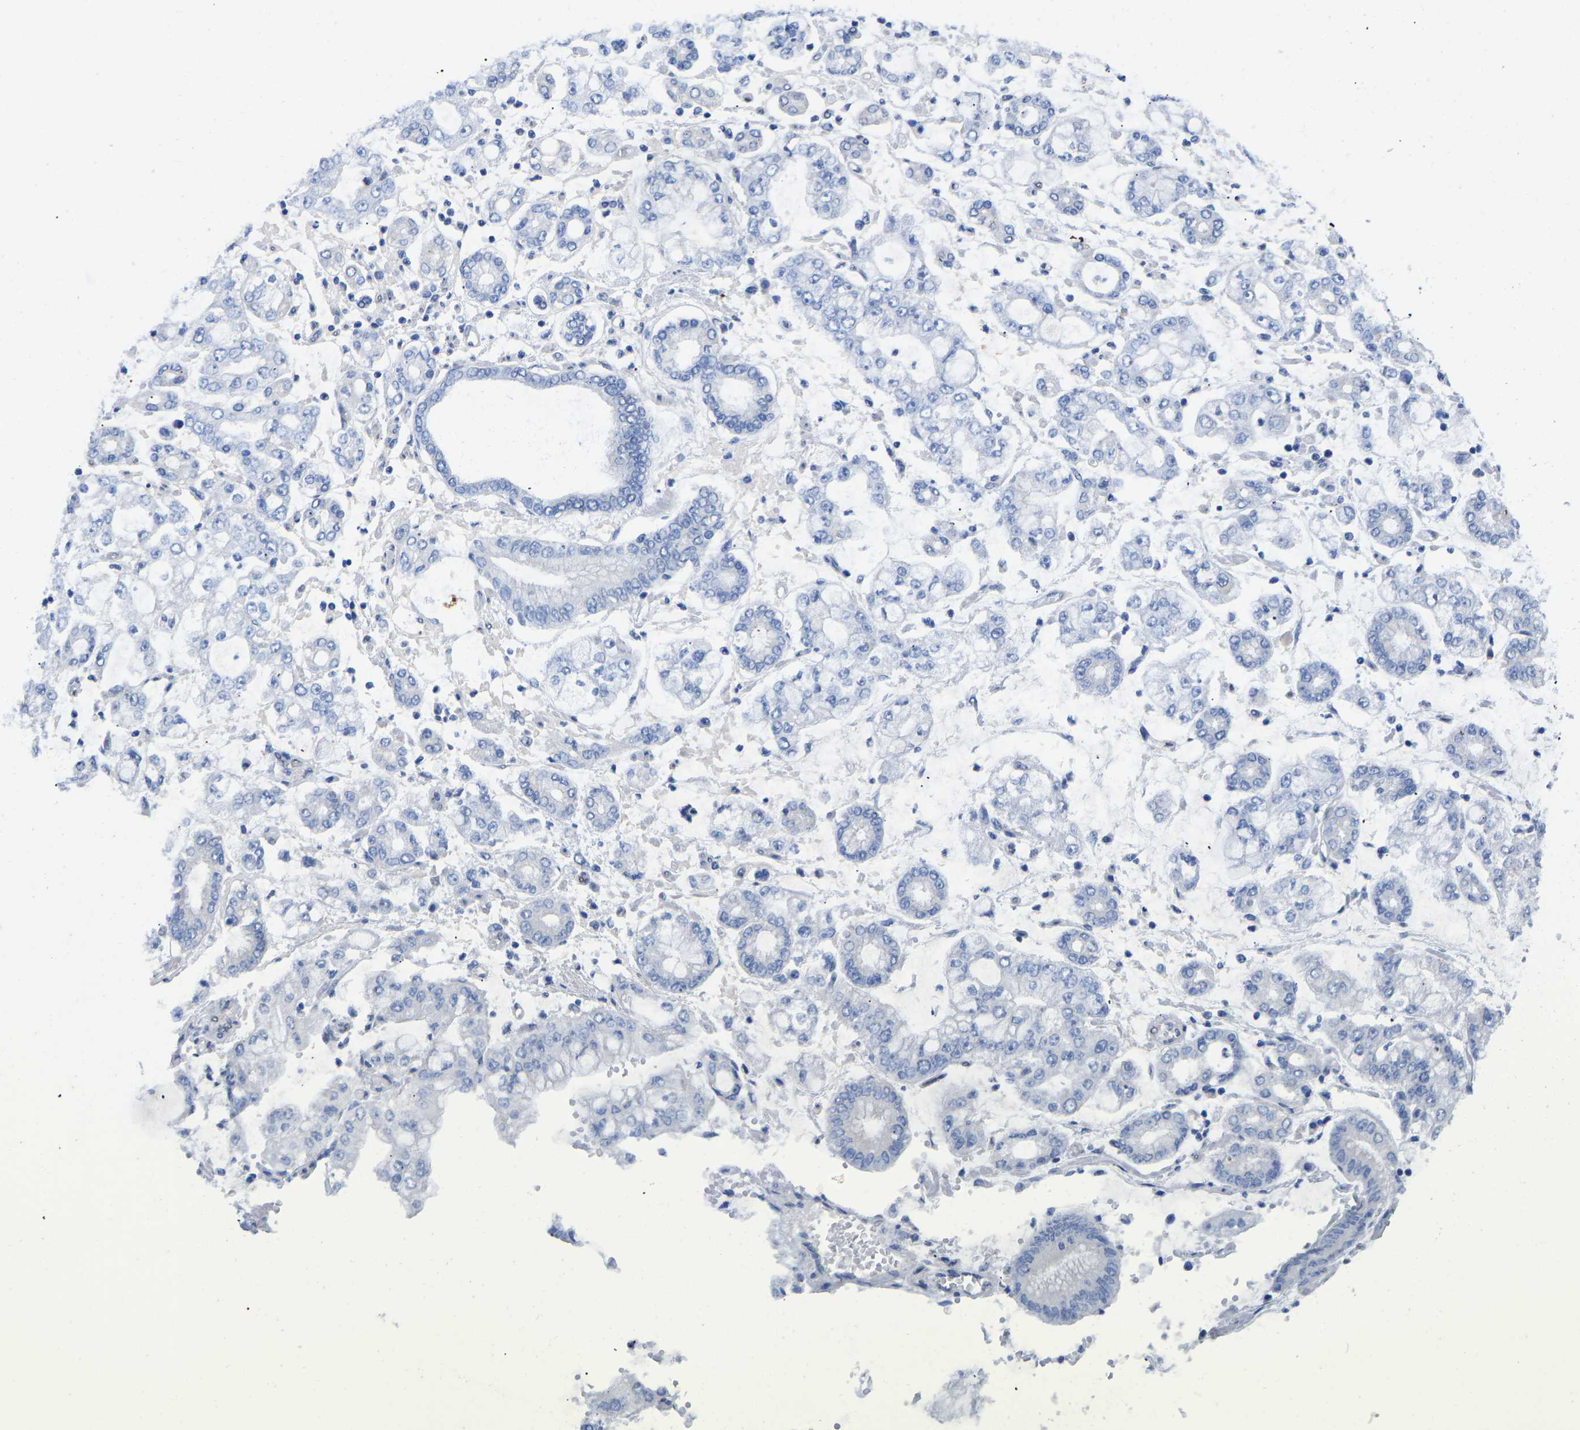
{"staining": {"intensity": "negative", "quantity": "none", "location": "none"}, "tissue": "stomach cancer", "cell_type": "Tumor cells", "image_type": "cancer", "snomed": [{"axis": "morphology", "description": "Adenocarcinoma, NOS"}, {"axis": "topography", "description": "Stomach"}], "caption": "Immunohistochemistry (IHC) of human adenocarcinoma (stomach) shows no positivity in tumor cells. Brightfield microscopy of immunohistochemistry (IHC) stained with DAB (brown) and hematoxylin (blue), captured at high magnification.", "gene": "QKI", "patient": {"sex": "male", "age": 76}}